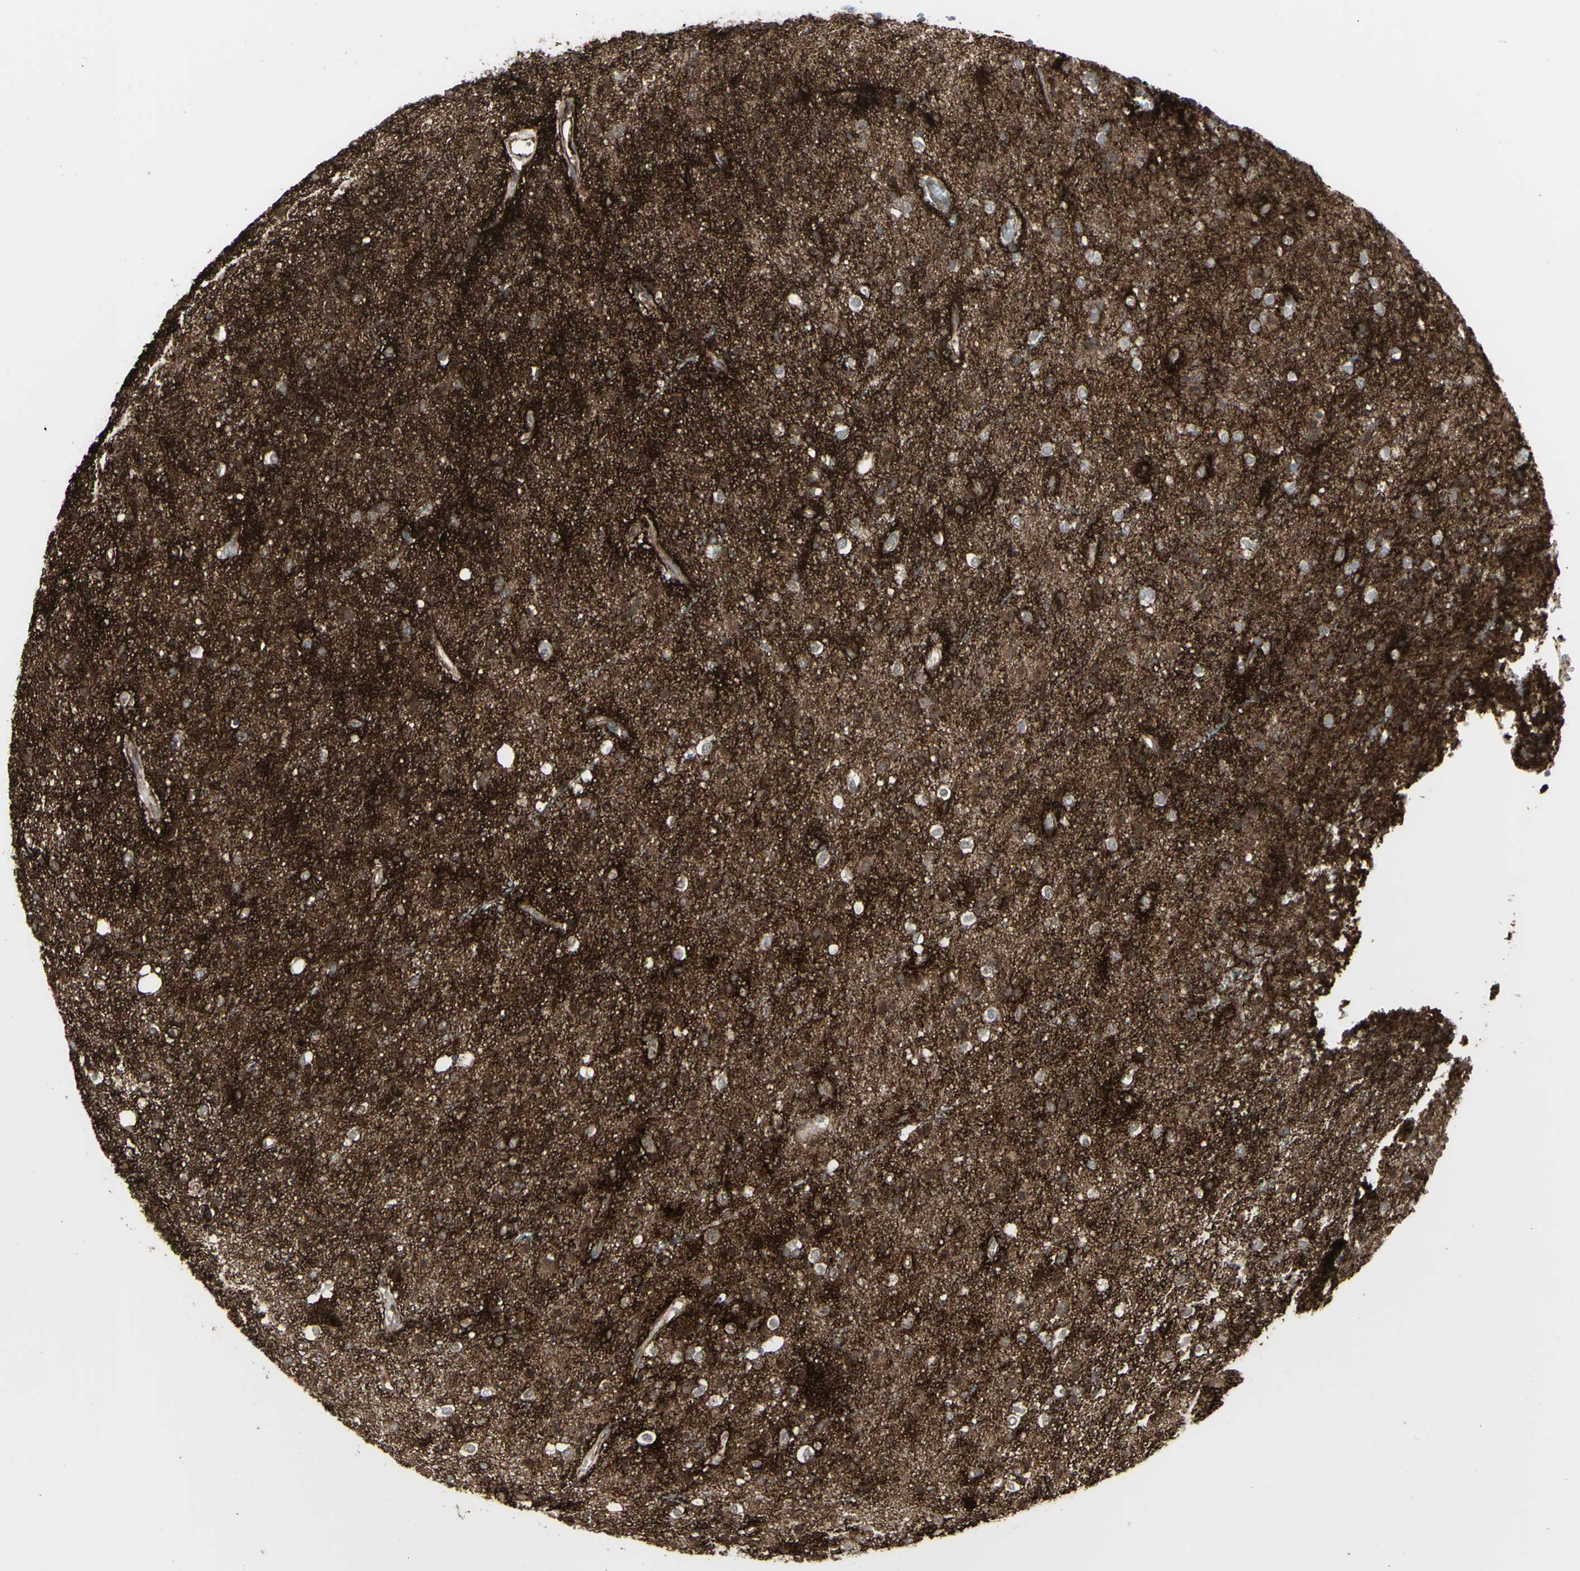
{"staining": {"intensity": "negative", "quantity": "none", "location": "none"}, "tissue": "glioma", "cell_type": "Tumor cells", "image_type": "cancer", "snomed": [{"axis": "morphology", "description": "Glioma, malignant, High grade"}, {"axis": "topography", "description": "Brain"}], "caption": "Immunohistochemical staining of glioma demonstrates no significant expression in tumor cells.", "gene": "GJA1", "patient": {"sex": "male", "age": 47}}